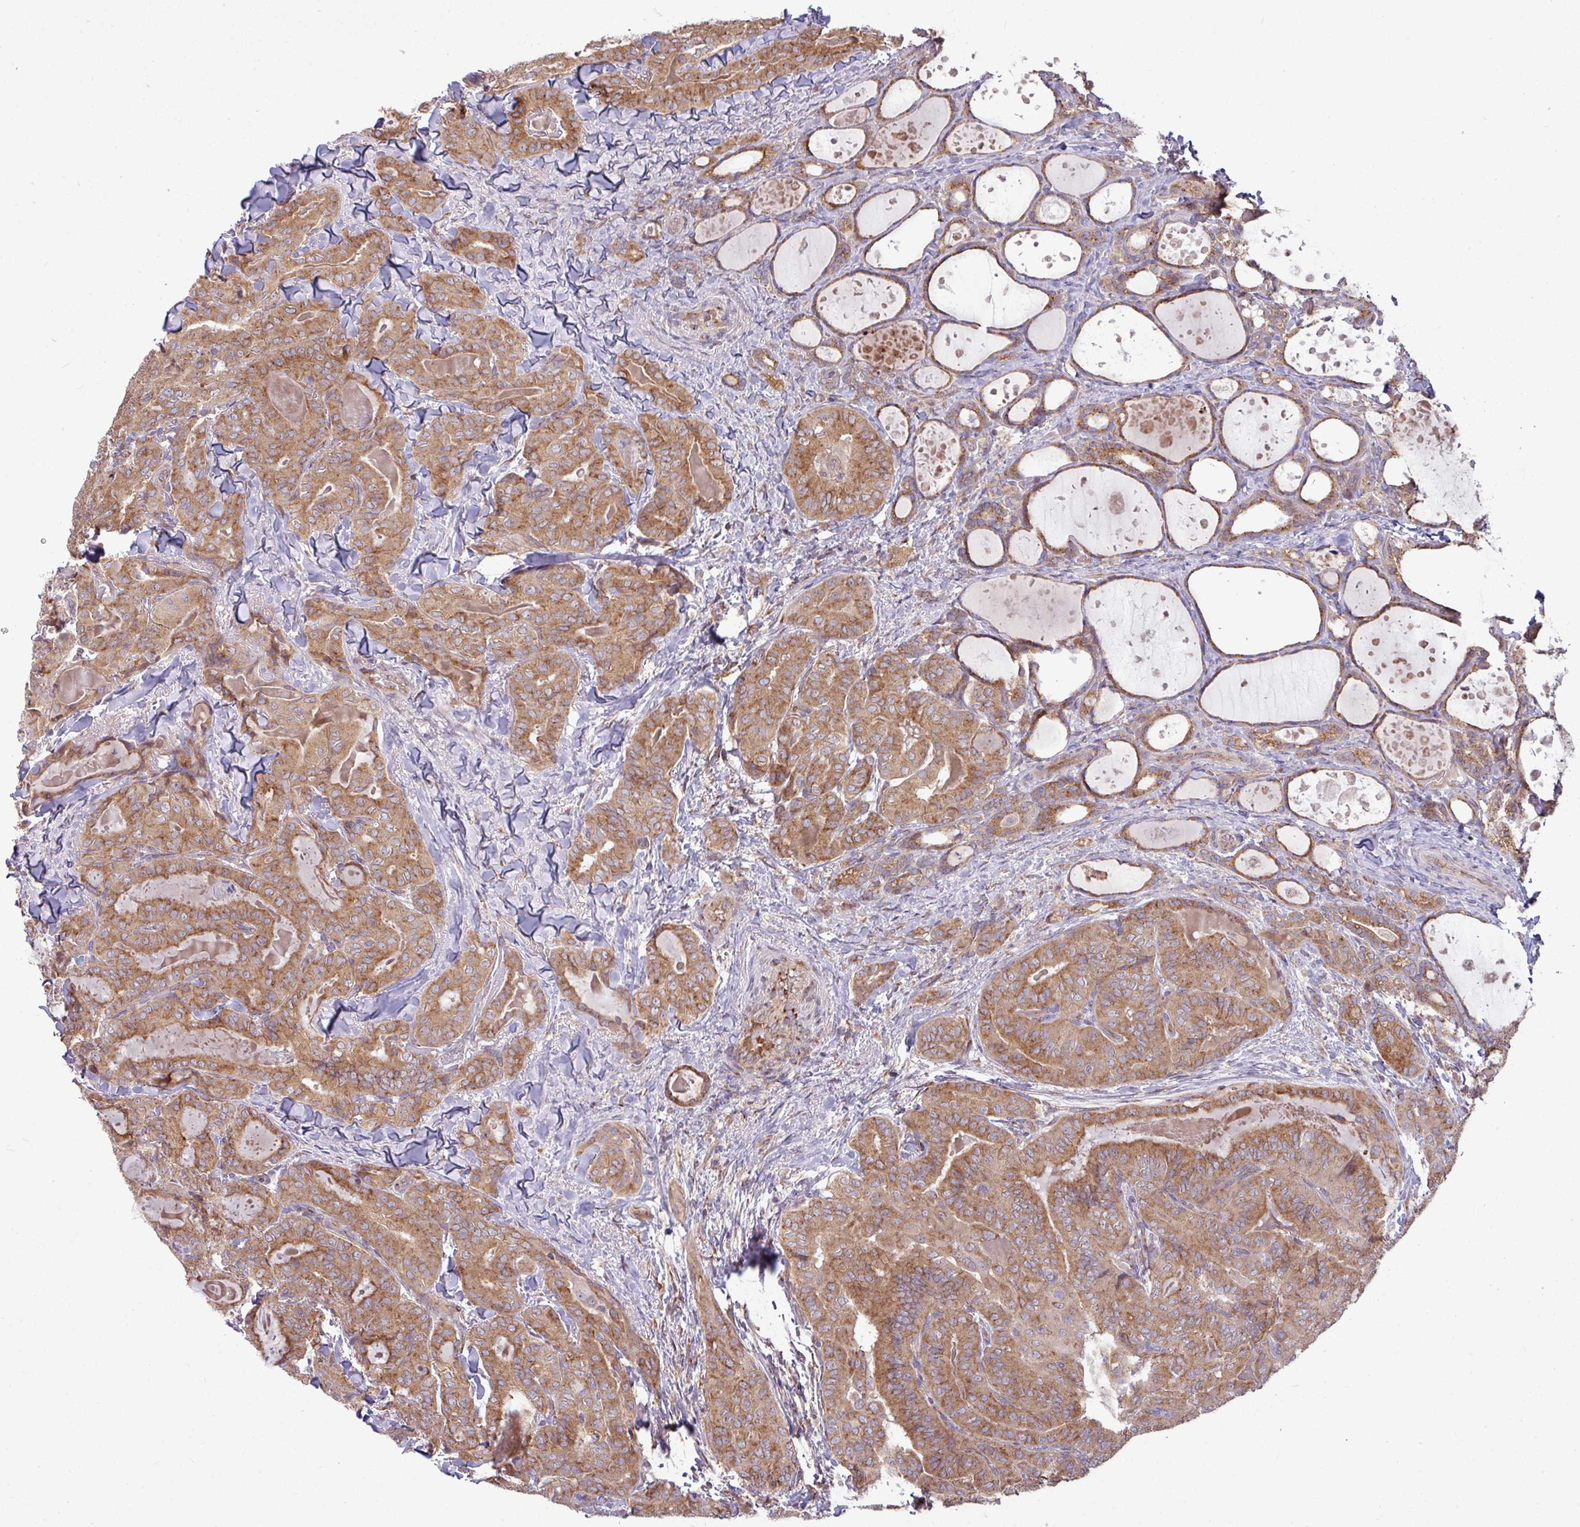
{"staining": {"intensity": "moderate", "quantity": ">75%", "location": "cytoplasmic/membranous"}, "tissue": "thyroid cancer", "cell_type": "Tumor cells", "image_type": "cancer", "snomed": [{"axis": "morphology", "description": "Papillary adenocarcinoma, NOS"}, {"axis": "topography", "description": "Thyroid gland"}], "caption": "Protein staining shows moderate cytoplasmic/membranous staining in approximately >75% of tumor cells in papillary adenocarcinoma (thyroid). (IHC, brightfield microscopy, high magnification).", "gene": "LSM12", "patient": {"sex": "female", "age": 68}}